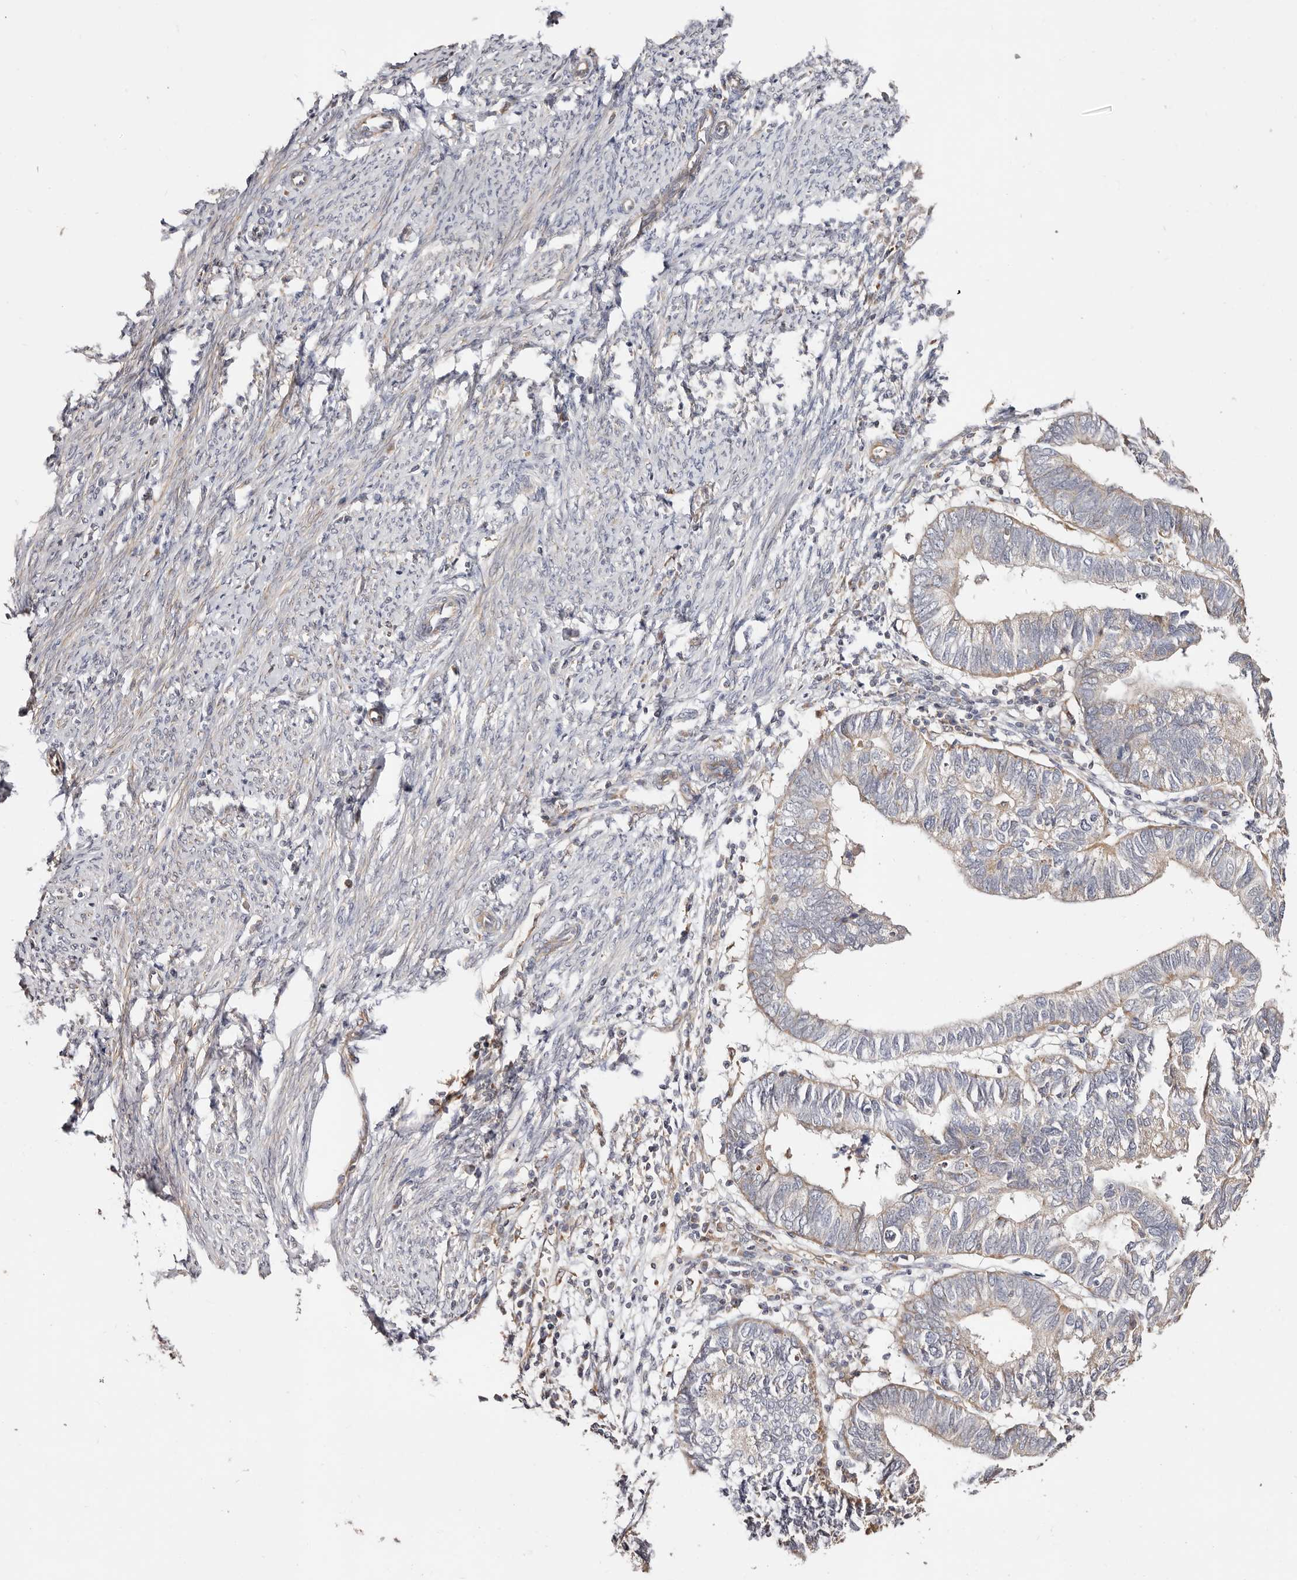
{"staining": {"intensity": "weak", "quantity": "25%-75%", "location": "cytoplasmic/membranous"}, "tissue": "endometrial cancer", "cell_type": "Tumor cells", "image_type": "cancer", "snomed": [{"axis": "morphology", "description": "Adenocarcinoma, NOS"}, {"axis": "topography", "description": "Uterus"}], "caption": "The photomicrograph reveals a brown stain indicating the presence of a protein in the cytoplasmic/membranous of tumor cells in endometrial cancer (adenocarcinoma).", "gene": "MAPK1", "patient": {"sex": "female", "age": 77}}